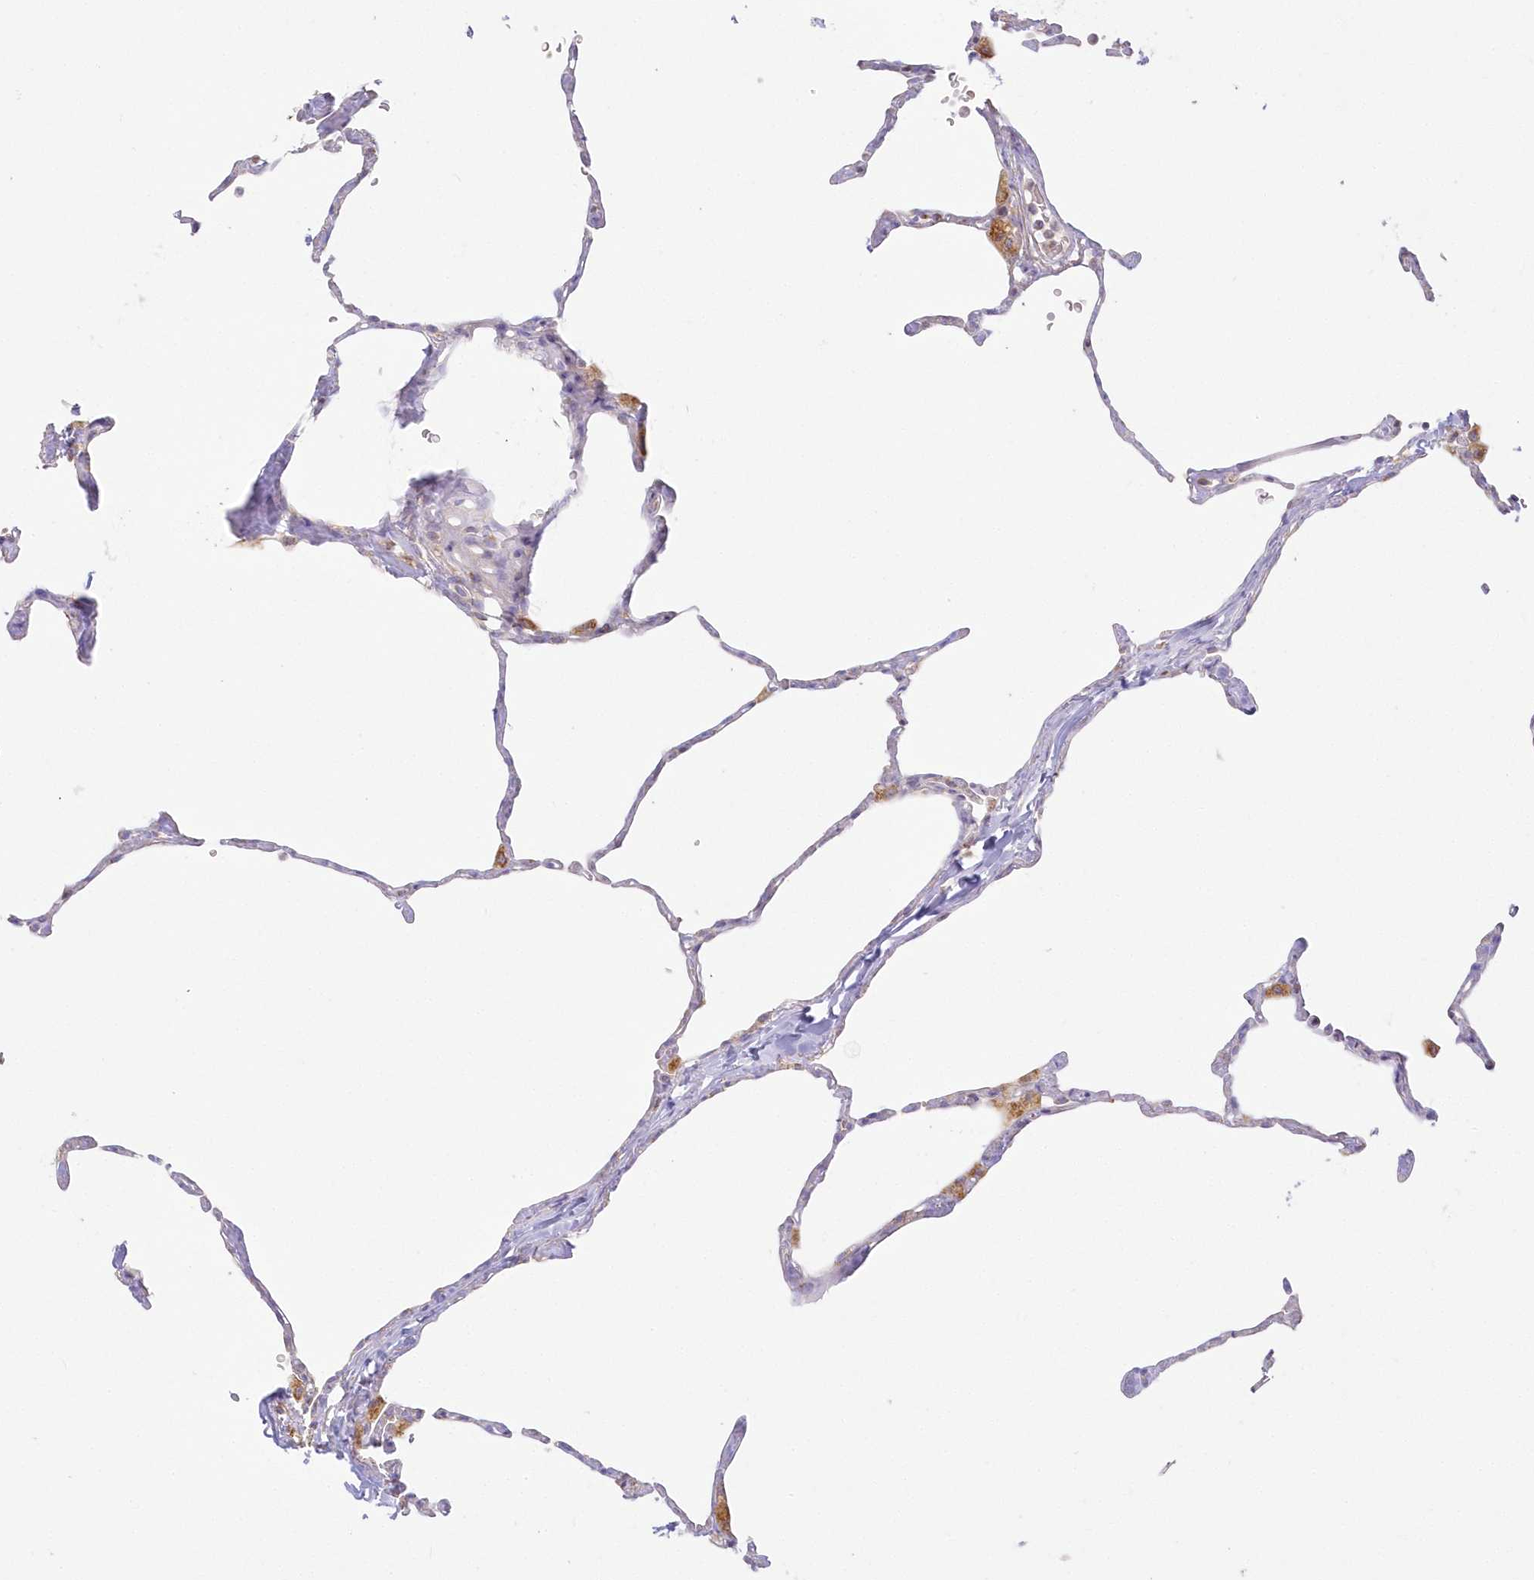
{"staining": {"intensity": "negative", "quantity": "none", "location": "none"}, "tissue": "lung", "cell_type": "Alveolar cells", "image_type": "normal", "snomed": [{"axis": "morphology", "description": "Normal tissue, NOS"}, {"axis": "topography", "description": "Lung"}], "caption": "DAB immunohistochemical staining of unremarkable human lung displays no significant positivity in alveolar cells.", "gene": "TBC1D14", "patient": {"sex": "male", "age": 65}}